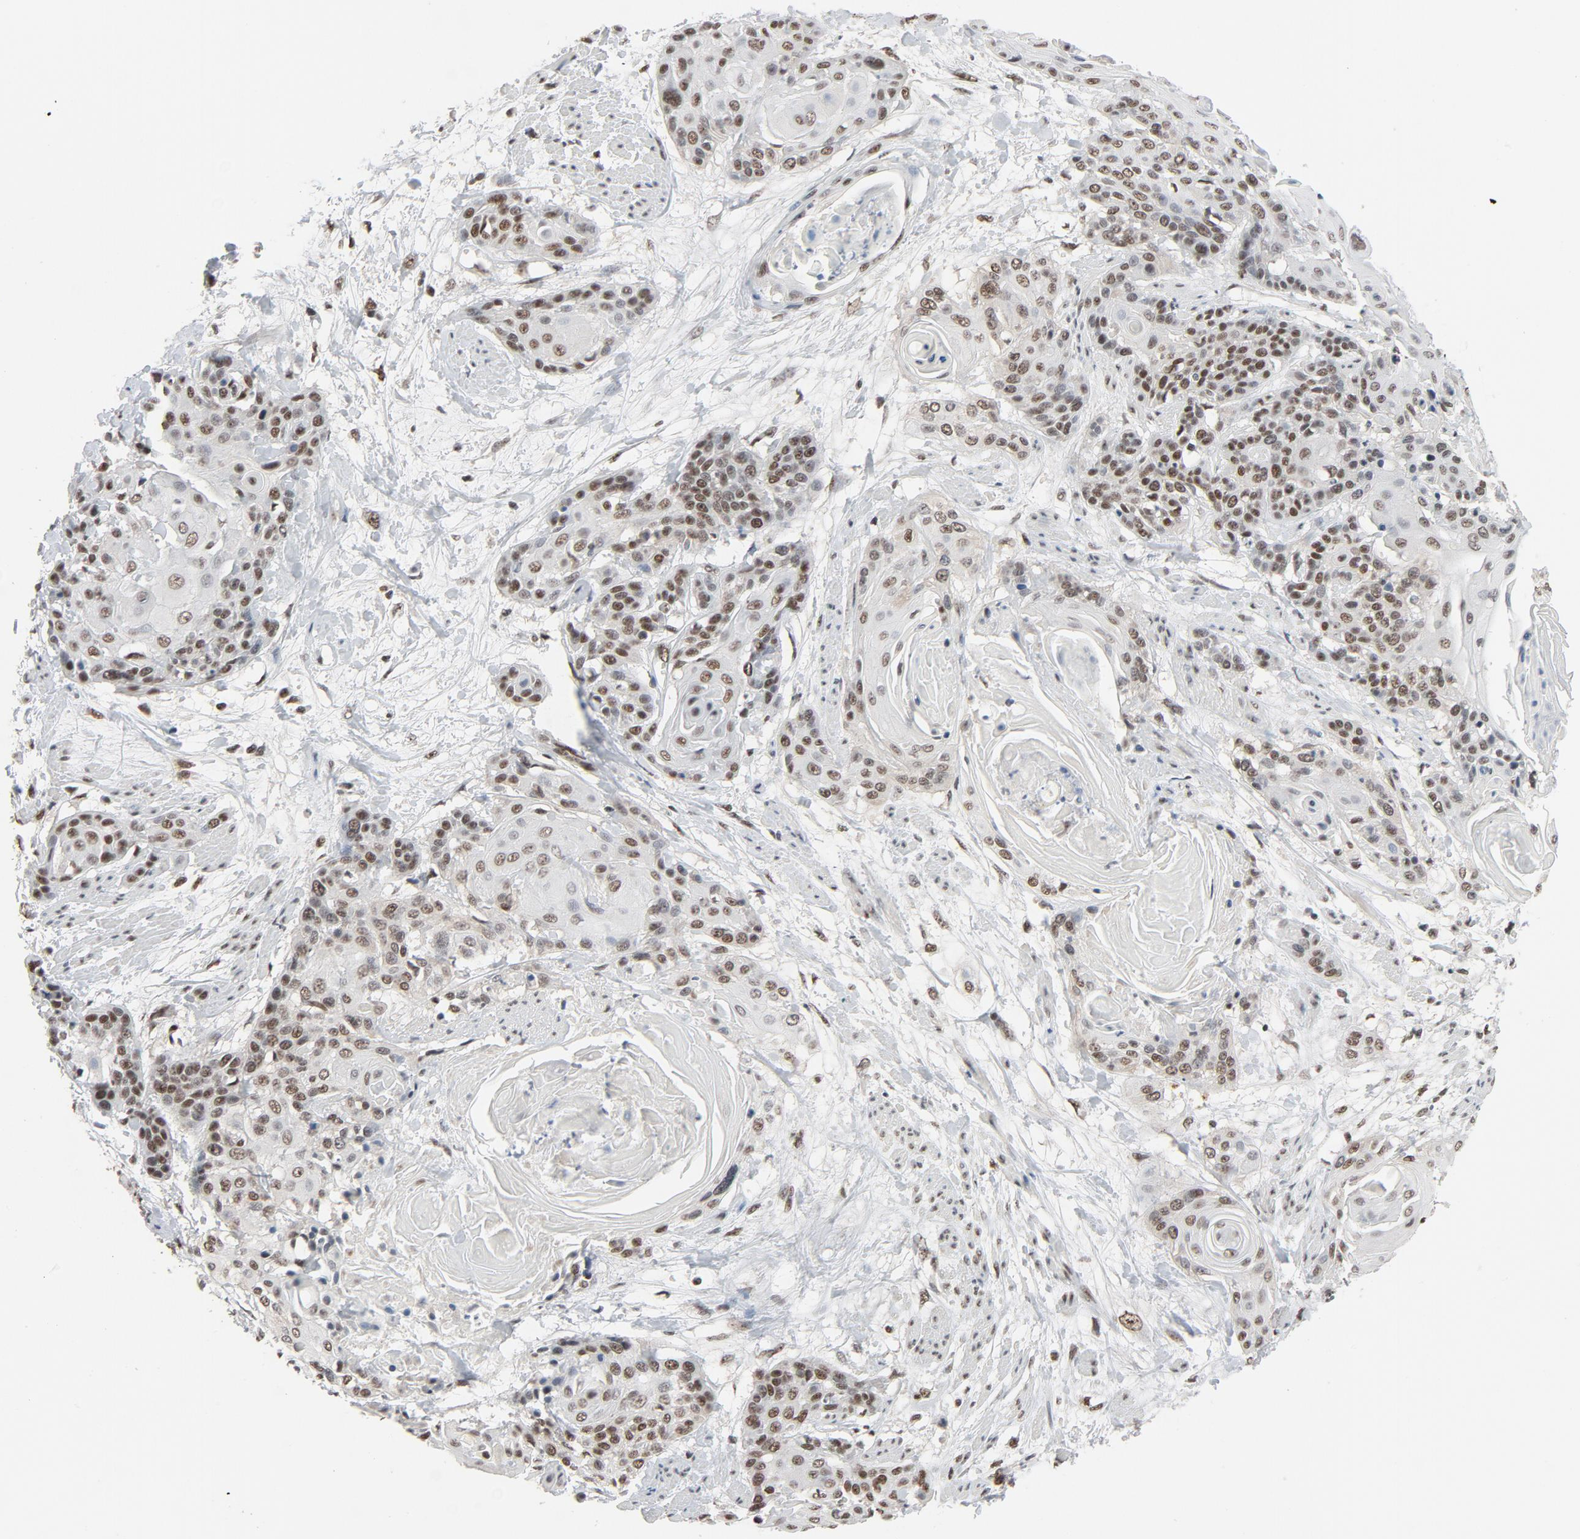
{"staining": {"intensity": "moderate", "quantity": ">75%", "location": "nuclear"}, "tissue": "cervical cancer", "cell_type": "Tumor cells", "image_type": "cancer", "snomed": [{"axis": "morphology", "description": "Squamous cell carcinoma, NOS"}, {"axis": "topography", "description": "Cervix"}], "caption": "A photomicrograph showing moderate nuclear expression in about >75% of tumor cells in cervical cancer (squamous cell carcinoma), as visualized by brown immunohistochemical staining.", "gene": "MRE11", "patient": {"sex": "female", "age": 57}}